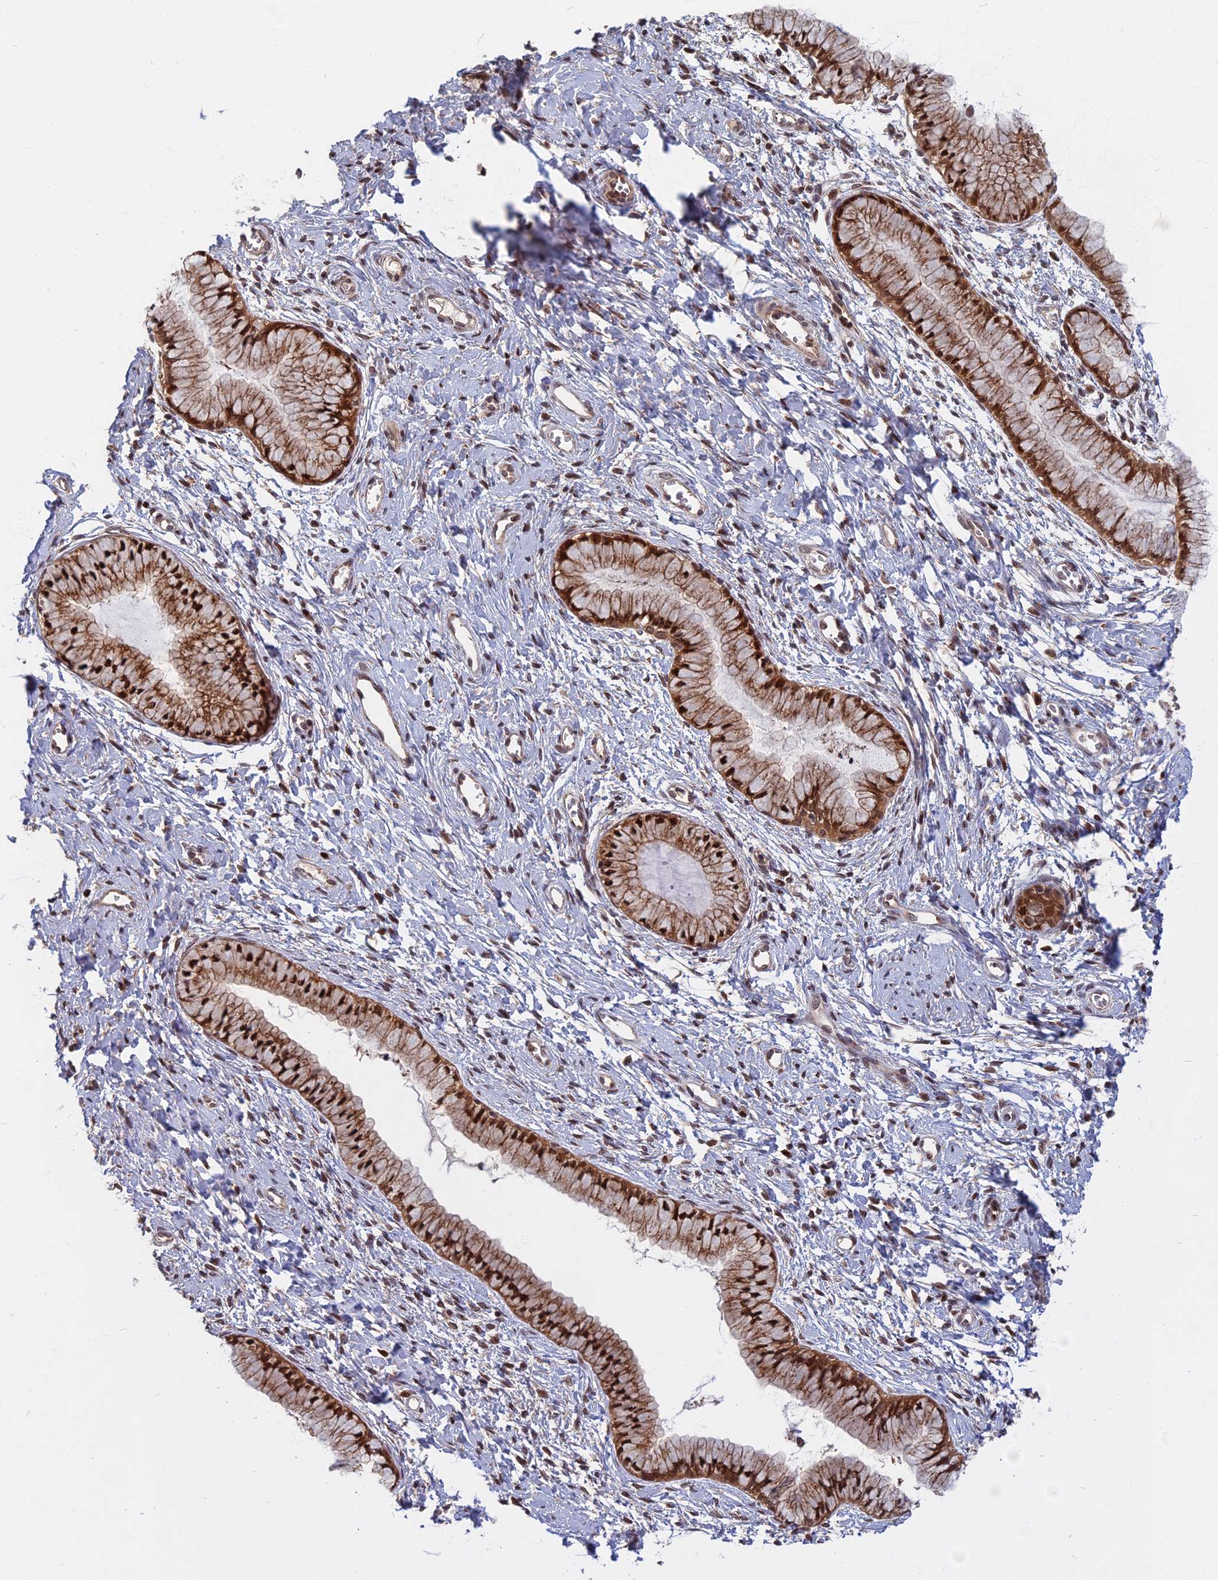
{"staining": {"intensity": "moderate", "quantity": ">75%", "location": "cytoplasmic/membranous,nuclear"}, "tissue": "cervix", "cell_type": "Glandular cells", "image_type": "normal", "snomed": [{"axis": "morphology", "description": "Normal tissue, NOS"}, {"axis": "topography", "description": "Cervix"}], "caption": "Unremarkable cervix was stained to show a protein in brown. There is medium levels of moderate cytoplasmic/membranous,nuclear positivity in about >75% of glandular cells. (IHC, brightfield microscopy, high magnification).", "gene": "CCDC113", "patient": {"sex": "female", "age": 42}}